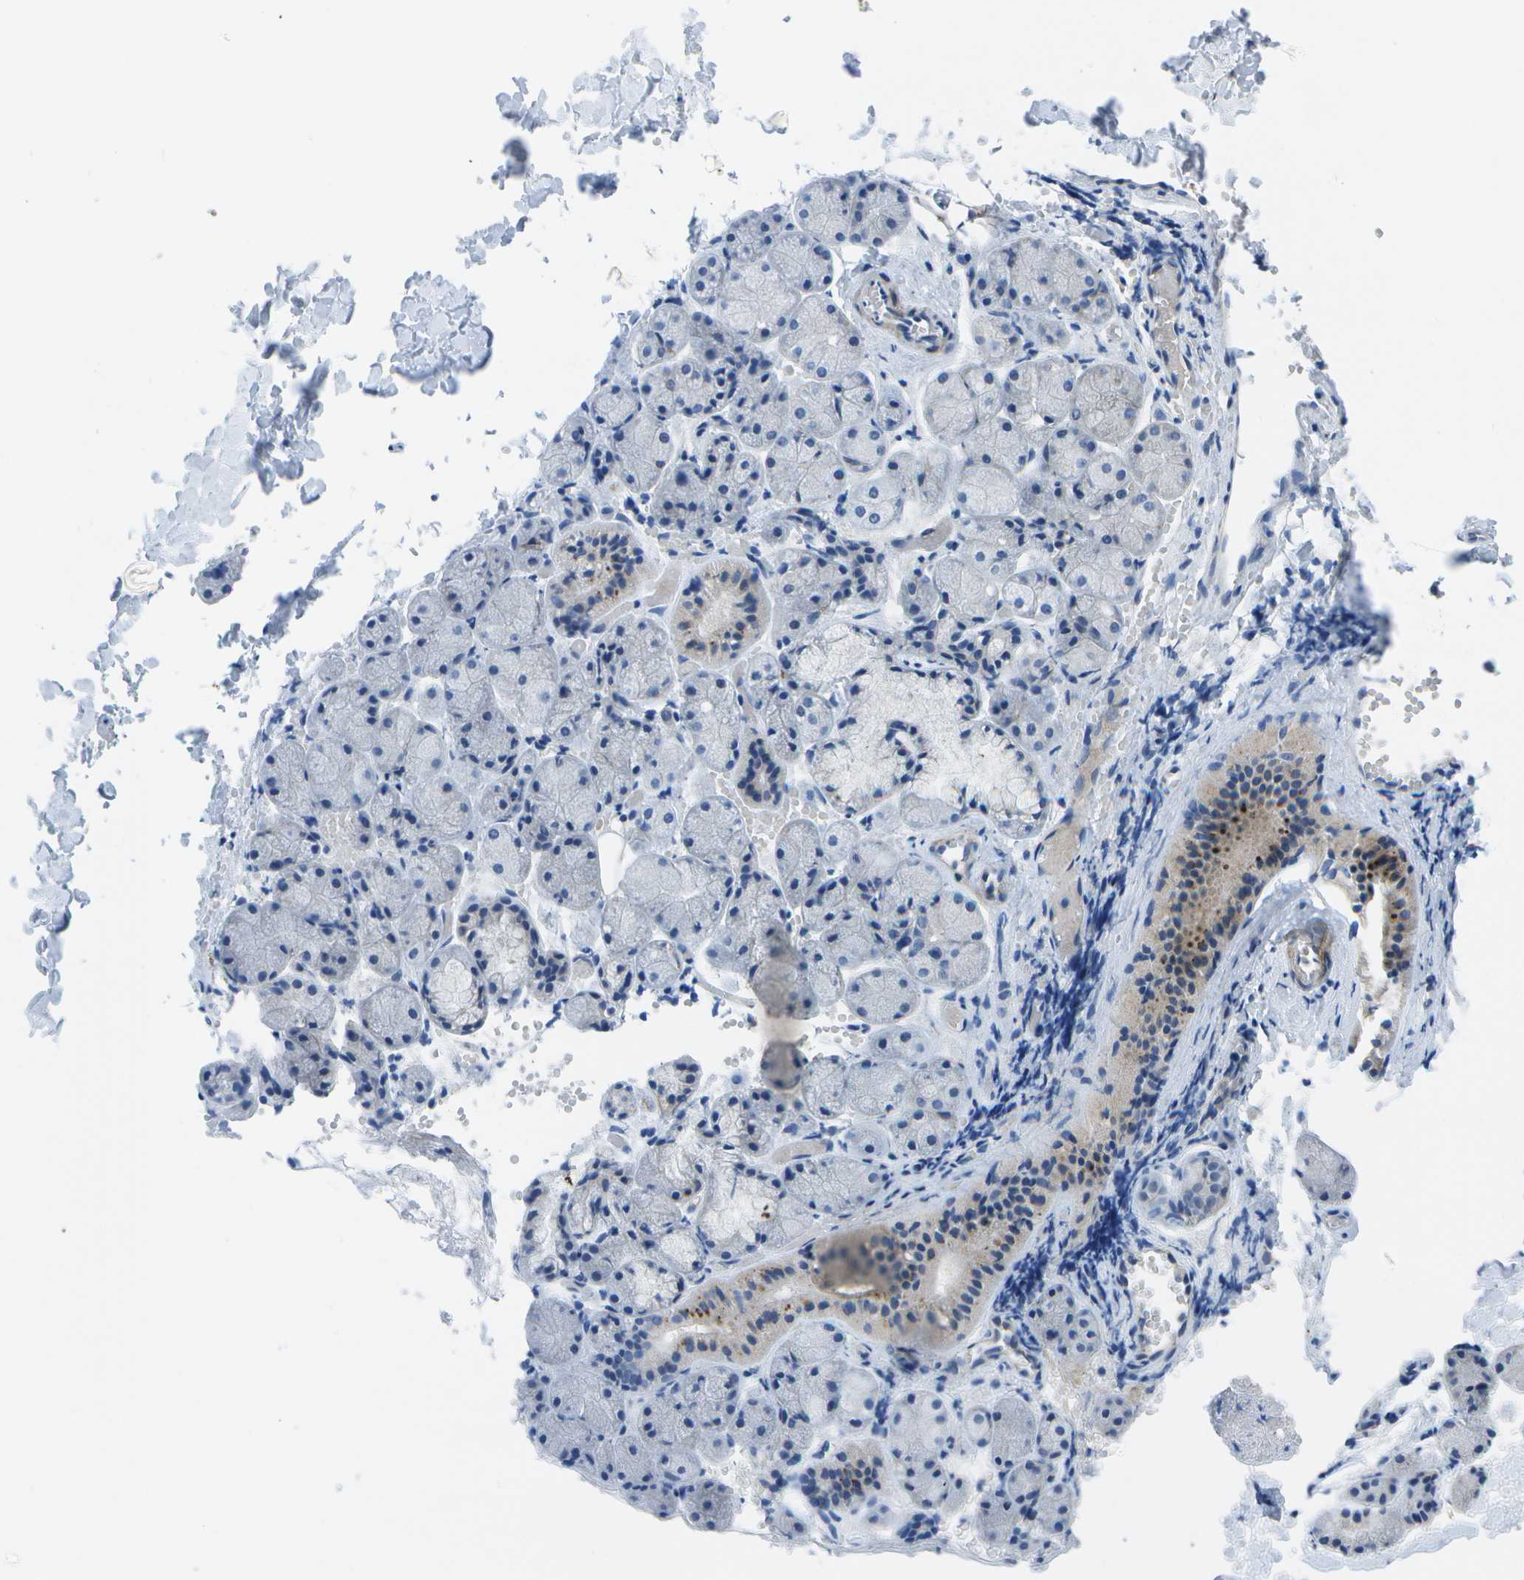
{"staining": {"intensity": "weak", "quantity": "<25%", "location": "cytoplasmic/membranous"}, "tissue": "salivary gland", "cell_type": "Glandular cells", "image_type": "normal", "snomed": [{"axis": "morphology", "description": "Normal tissue, NOS"}, {"axis": "topography", "description": "Salivary gland"}], "caption": "Immunohistochemical staining of unremarkable human salivary gland displays no significant expression in glandular cells. (DAB (3,3'-diaminobenzidine) immunohistochemistry visualized using brightfield microscopy, high magnification).", "gene": "DCT", "patient": {"sex": "female", "age": 24}}